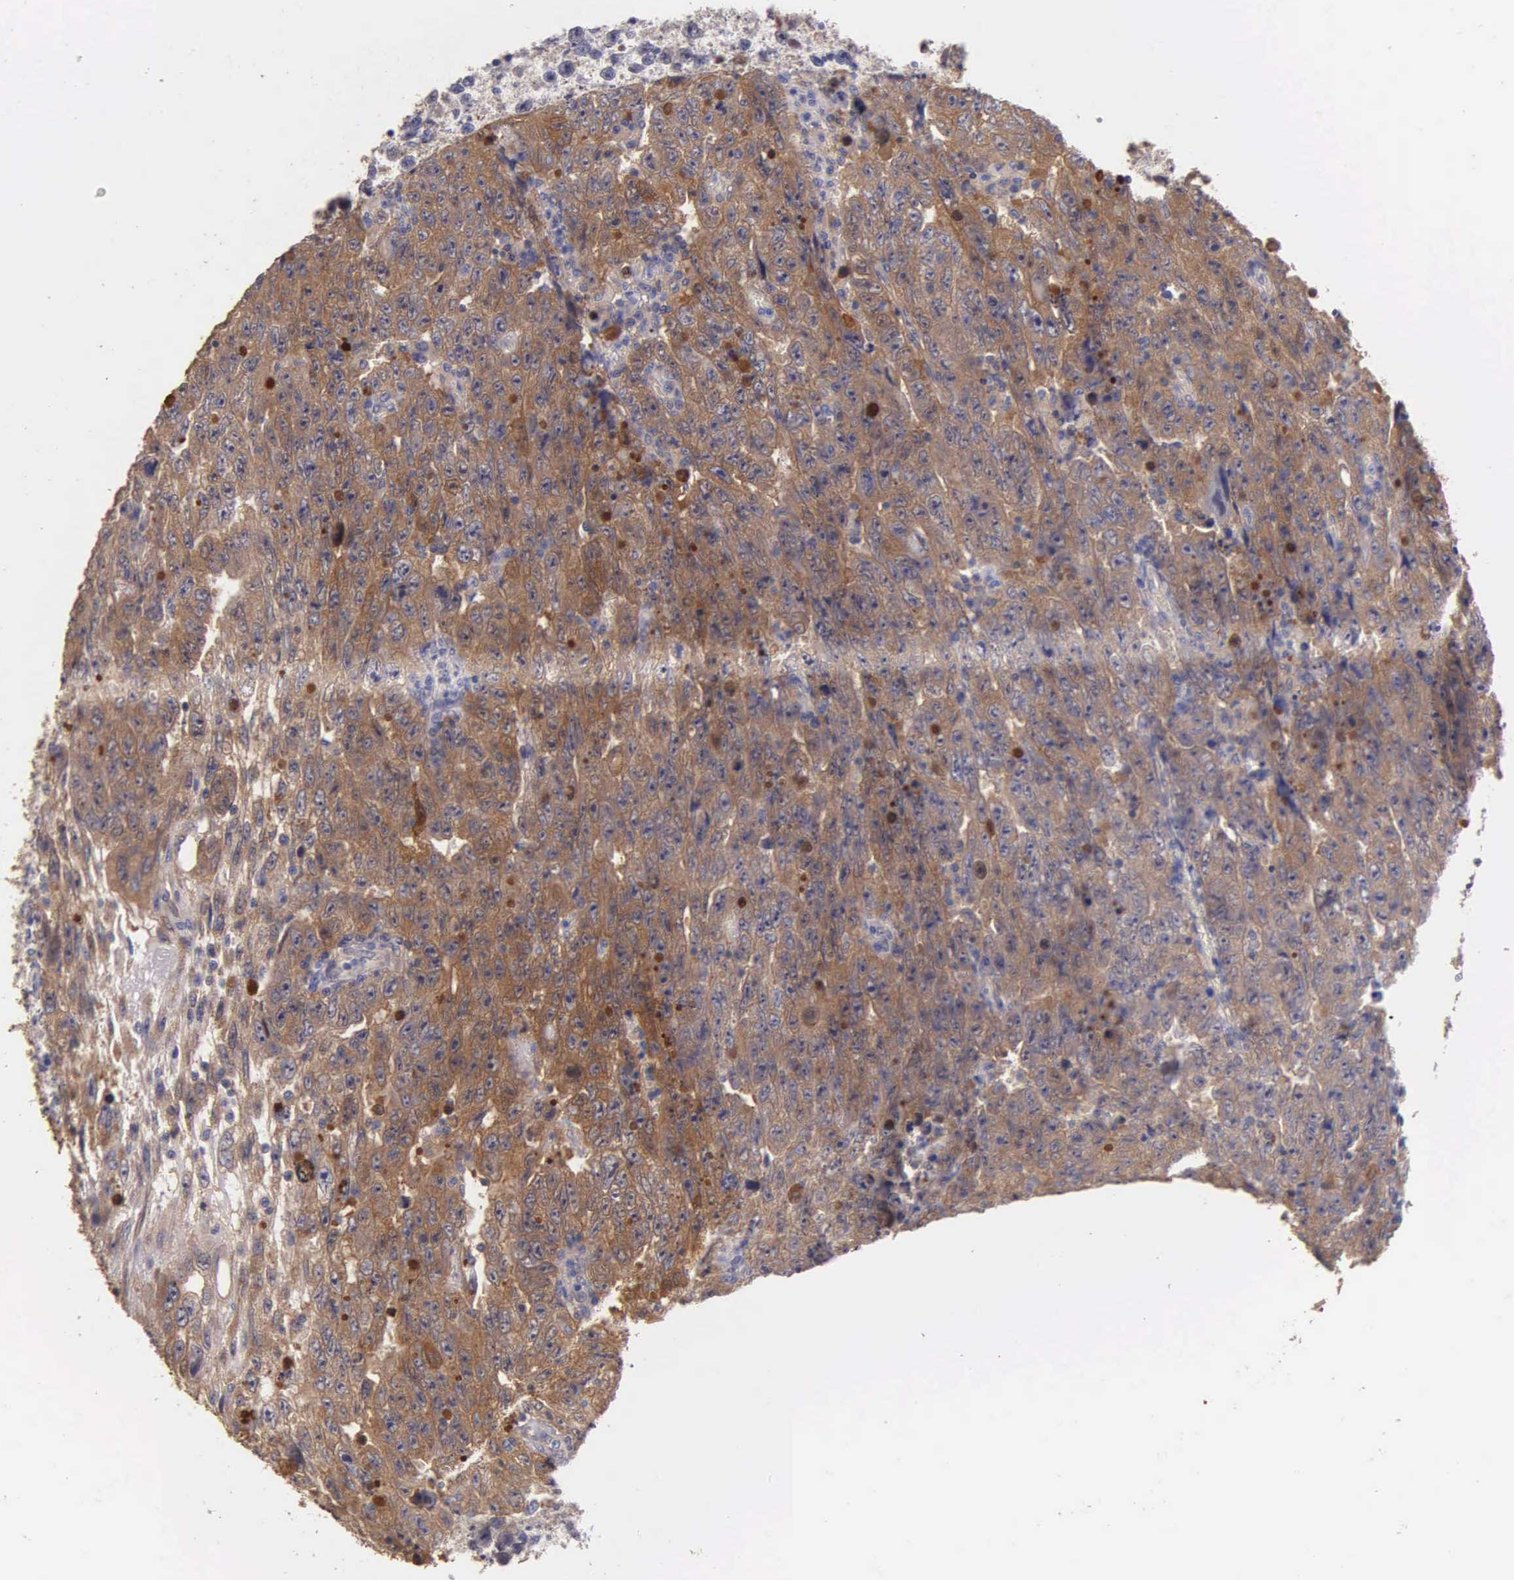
{"staining": {"intensity": "strong", "quantity": ">75%", "location": "cytoplasmic/membranous"}, "tissue": "testis cancer", "cell_type": "Tumor cells", "image_type": "cancer", "snomed": [{"axis": "morphology", "description": "Carcinoma, Embryonal, NOS"}, {"axis": "topography", "description": "Testis"}], "caption": "A histopathology image of testis cancer (embryonal carcinoma) stained for a protein reveals strong cytoplasmic/membranous brown staining in tumor cells.", "gene": "GSTT2", "patient": {"sex": "male", "age": 28}}